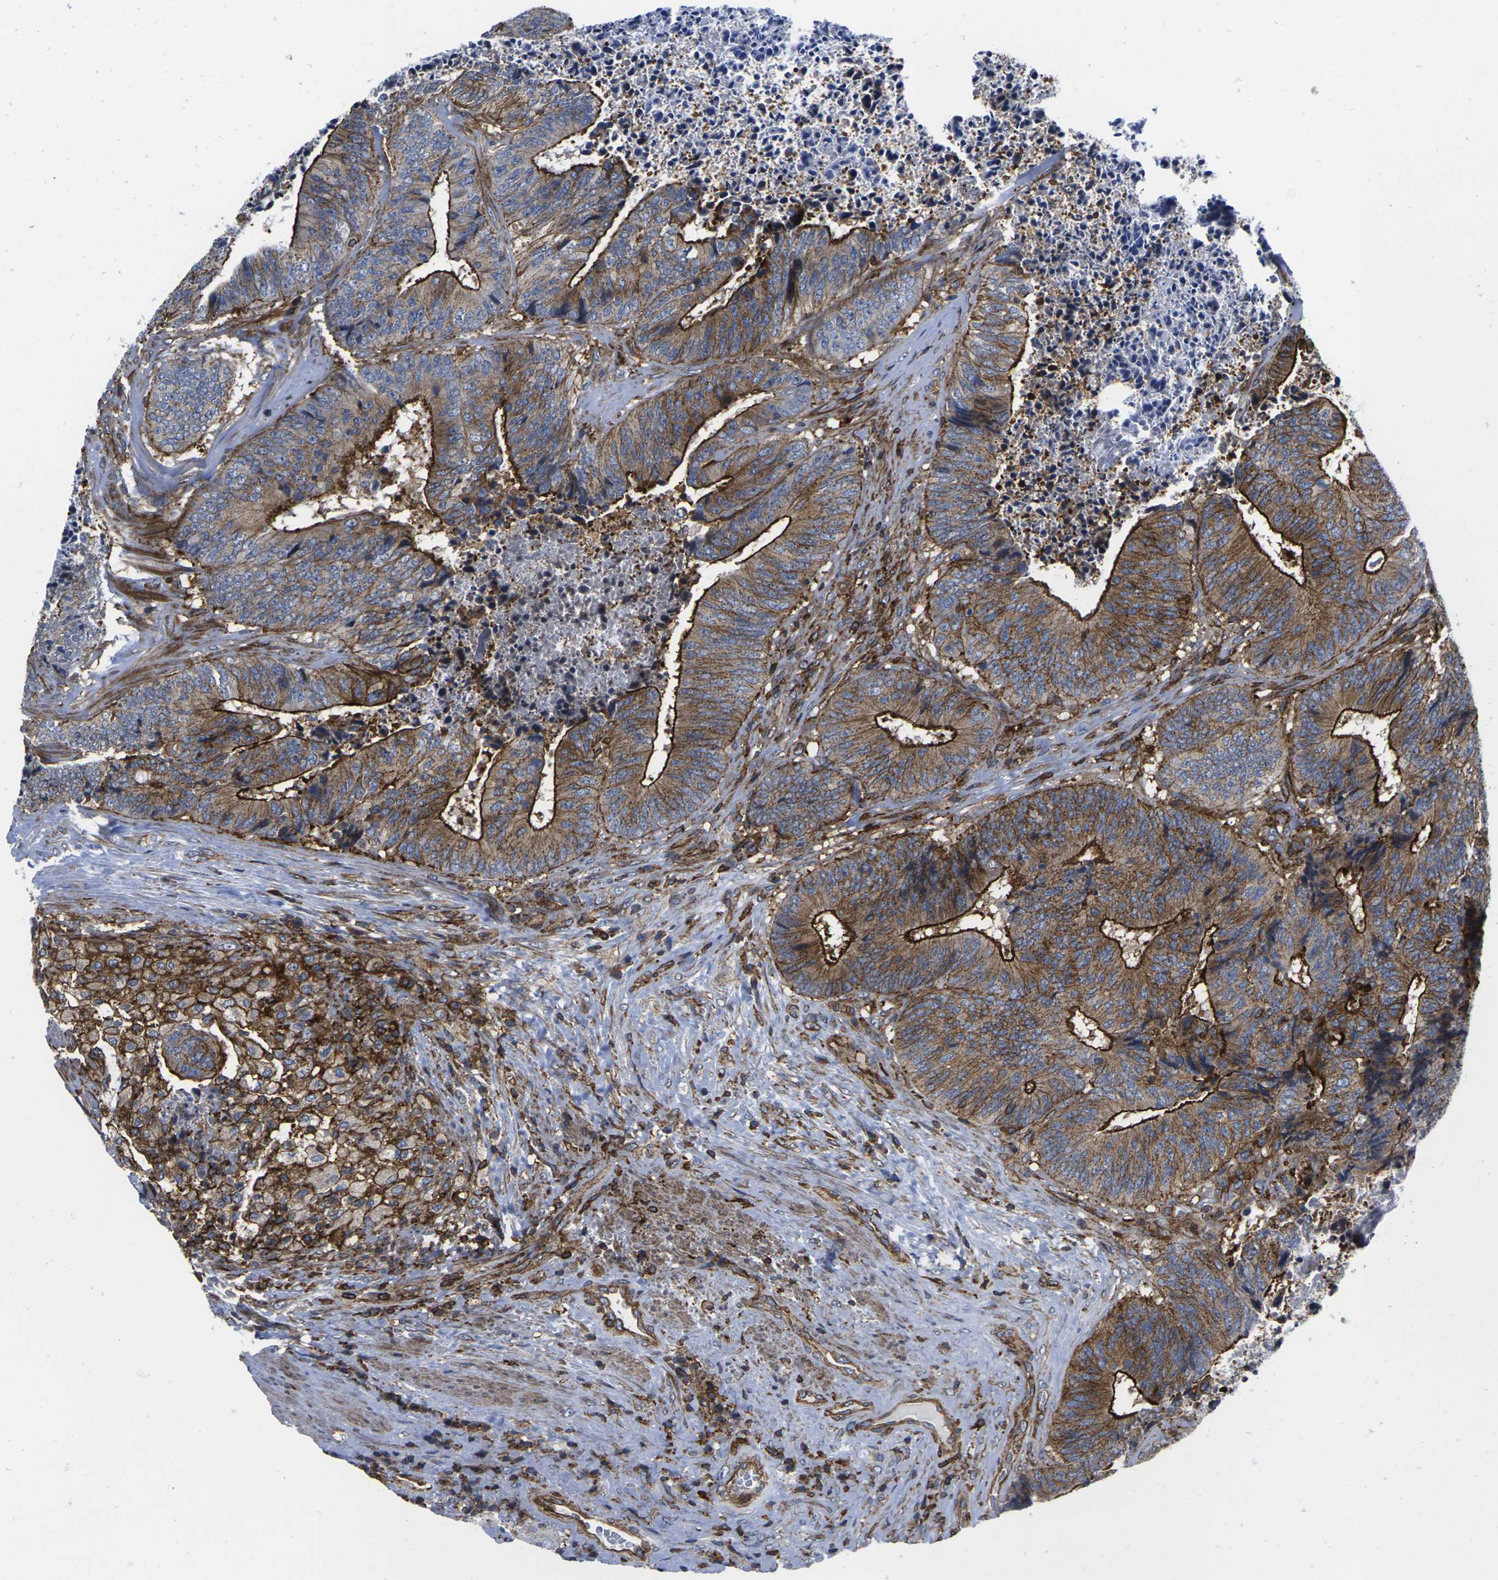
{"staining": {"intensity": "strong", "quantity": ">75%", "location": "cytoplasmic/membranous"}, "tissue": "colorectal cancer", "cell_type": "Tumor cells", "image_type": "cancer", "snomed": [{"axis": "morphology", "description": "Adenocarcinoma, NOS"}, {"axis": "topography", "description": "Rectum"}], "caption": "Strong cytoplasmic/membranous protein staining is appreciated in approximately >75% of tumor cells in colorectal adenocarcinoma.", "gene": "IQGAP1", "patient": {"sex": "male", "age": 72}}